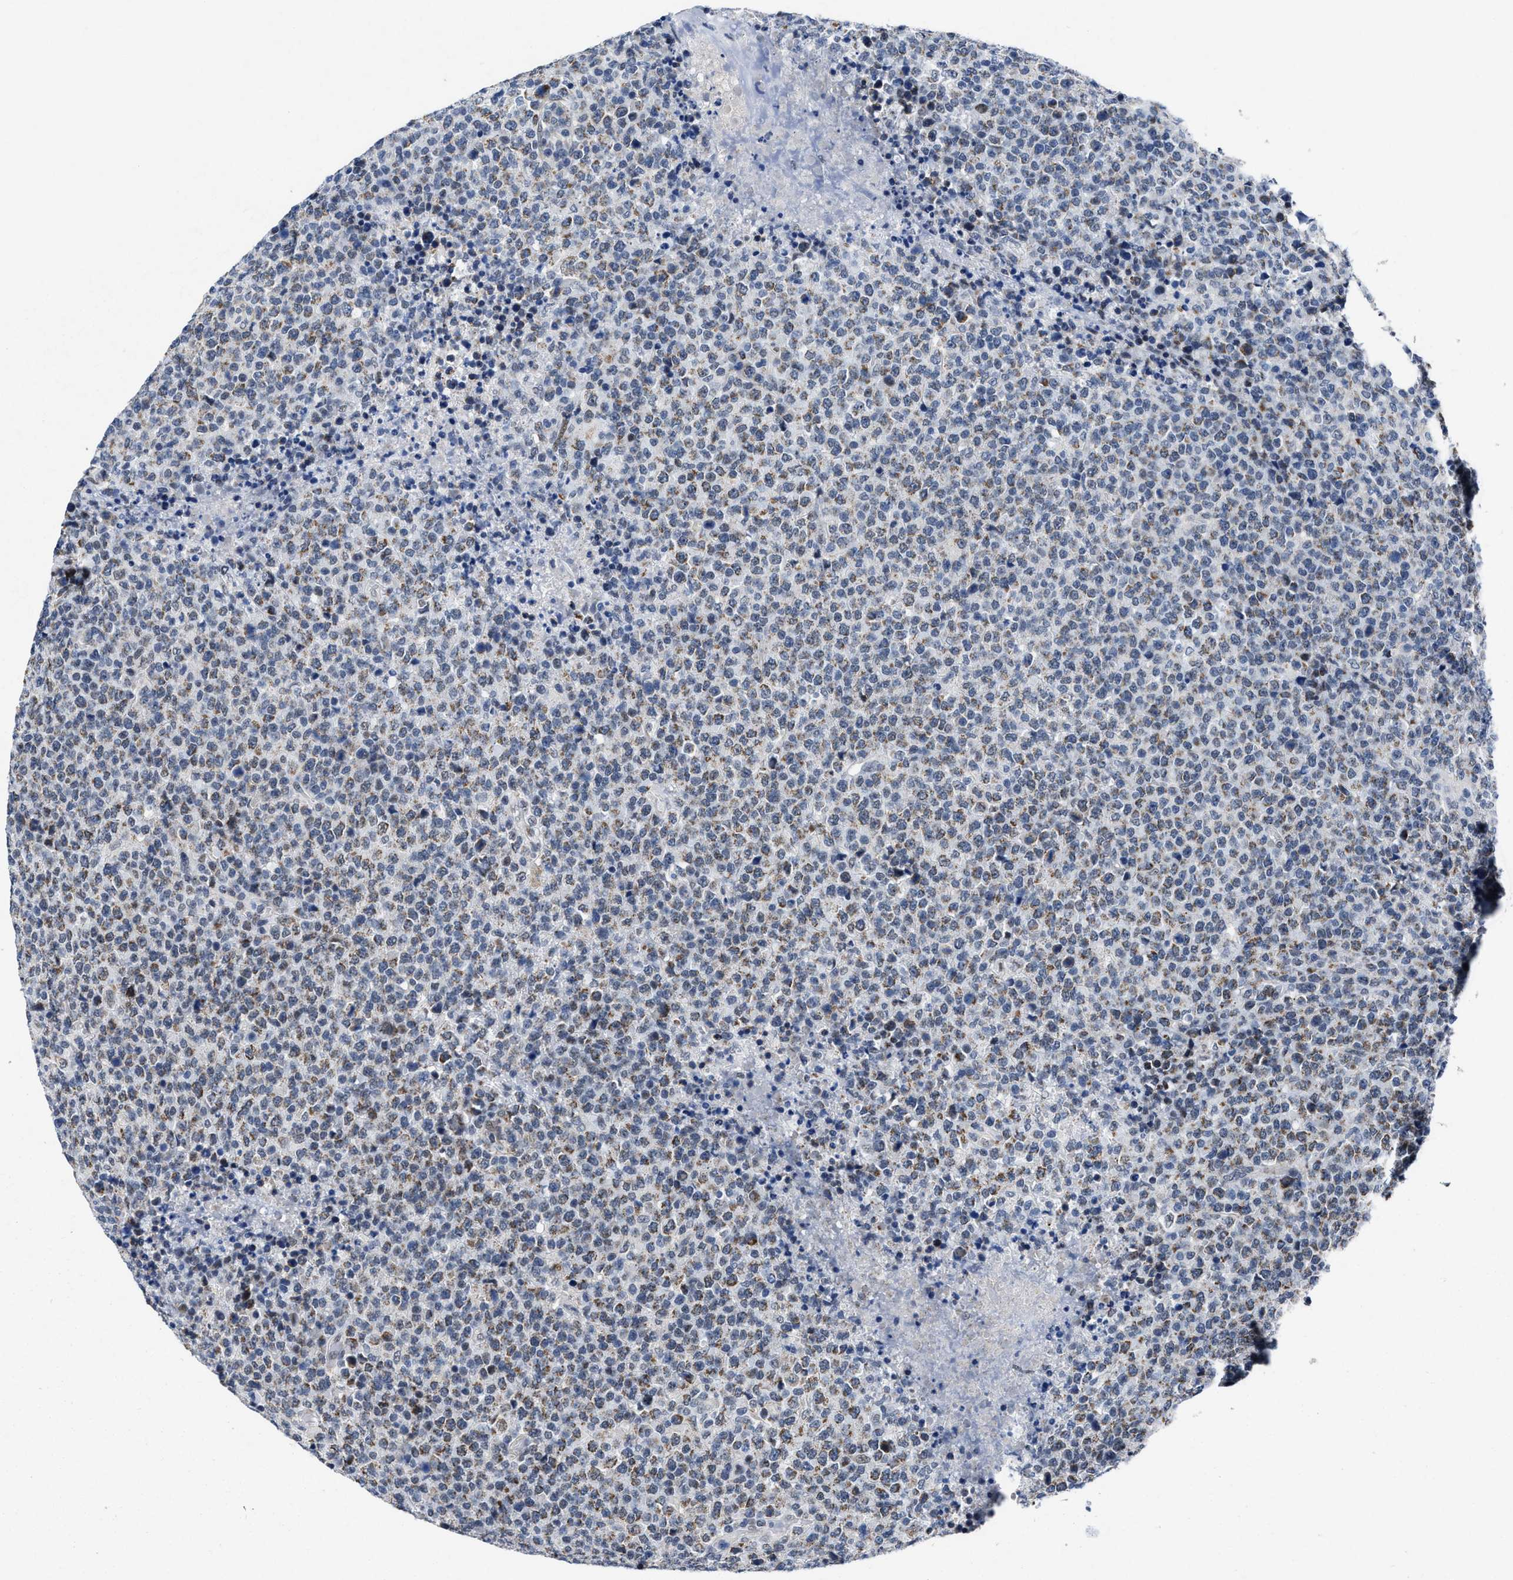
{"staining": {"intensity": "moderate", "quantity": "25%-75%", "location": "cytoplasmic/membranous,nuclear"}, "tissue": "lymphoma", "cell_type": "Tumor cells", "image_type": "cancer", "snomed": [{"axis": "morphology", "description": "Malignant lymphoma, non-Hodgkin's type, High grade"}, {"axis": "topography", "description": "Lymph node"}], "caption": "This image reveals lymphoma stained with immunohistochemistry to label a protein in brown. The cytoplasmic/membranous and nuclear of tumor cells show moderate positivity for the protein. Nuclei are counter-stained blue.", "gene": "ID3", "patient": {"sex": "male", "age": 13}}